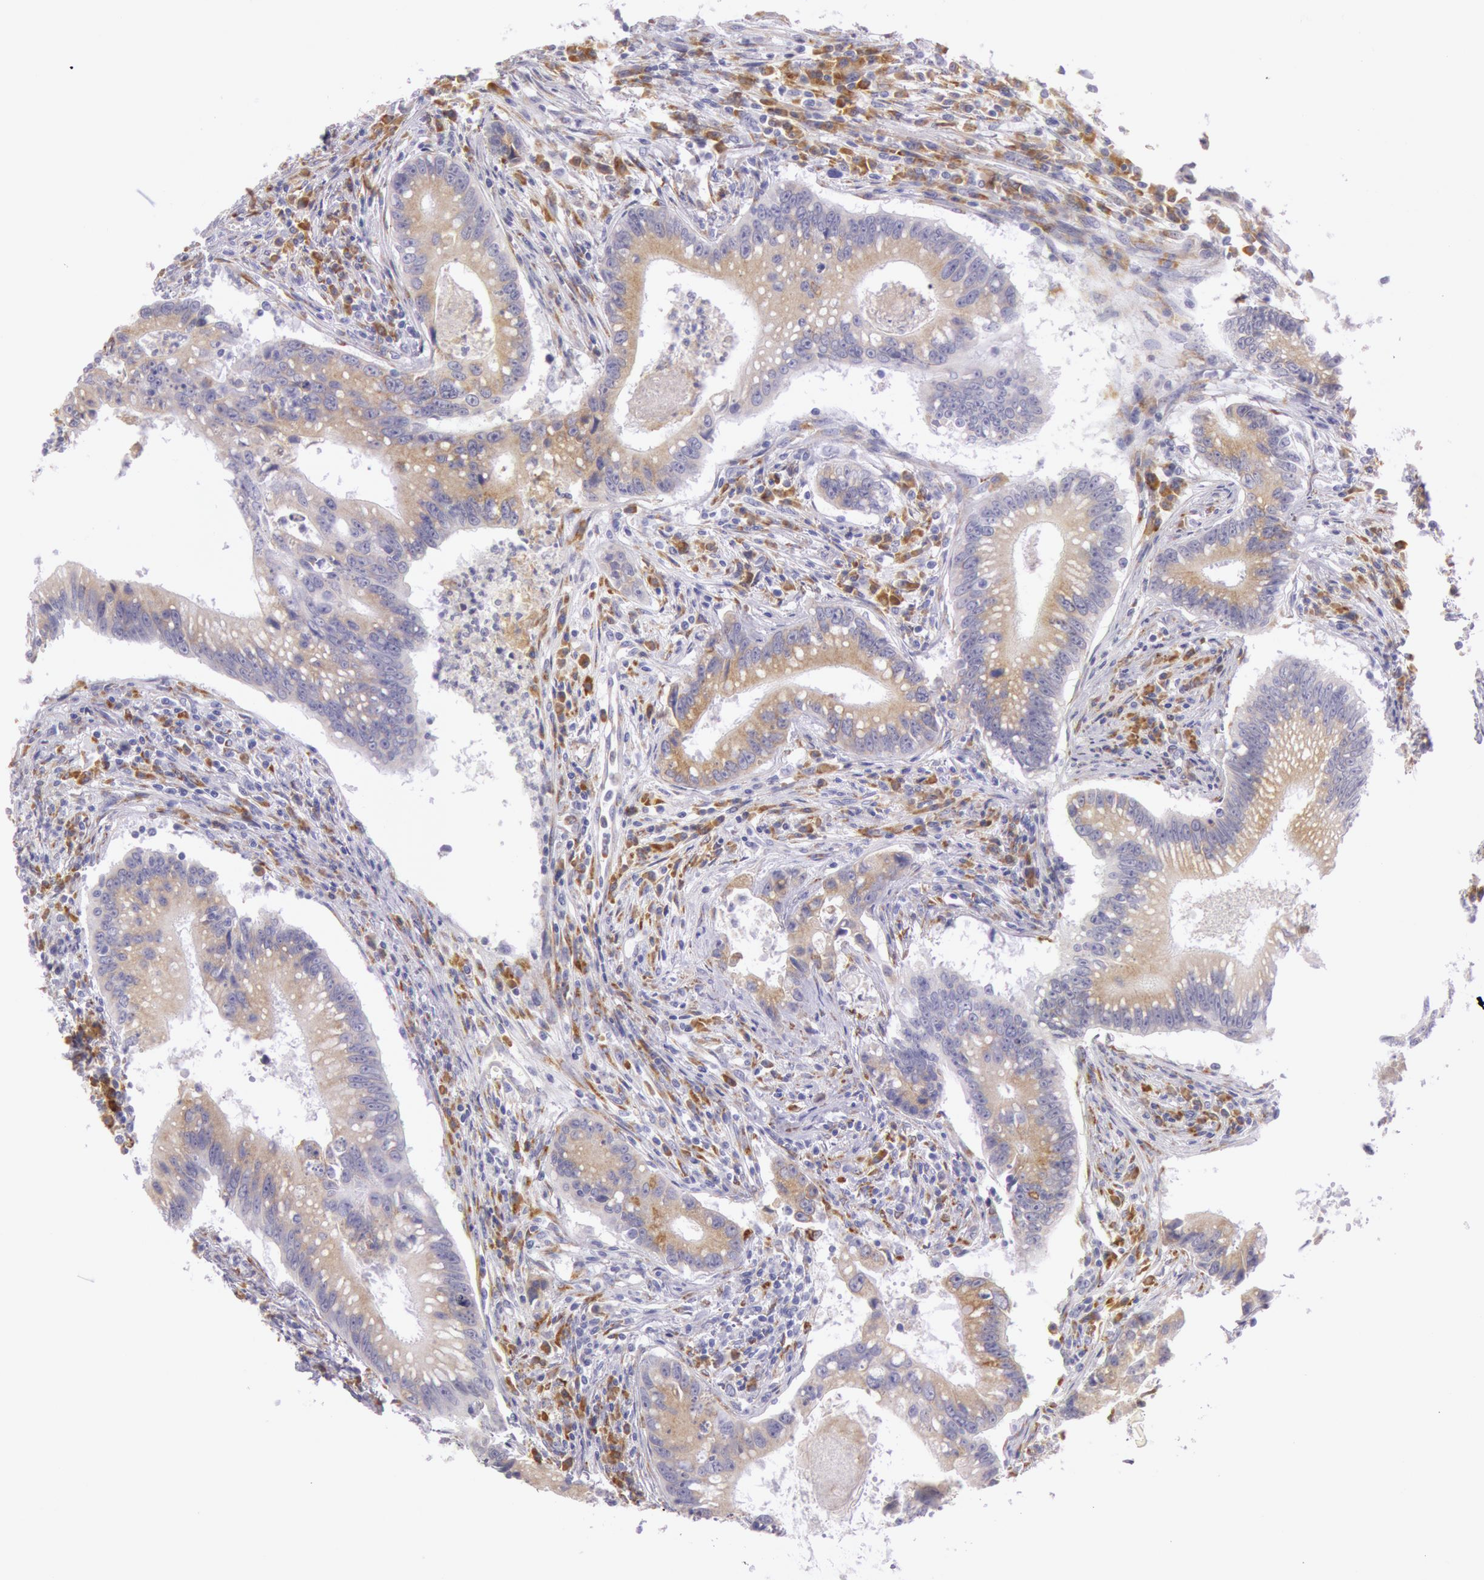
{"staining": {"intensity": "weak", "quantity": "25%-75%", "location": "cytoplasmic/membranous"}, "tissue": "colorectal cancer", "cell_type": "Tumor cells", "image_type": "cancer", "snomed": [{"axis": "morphology", "description": "Adenocarcinoma, NOS"}, {"axis": "topography", "description": "Rectum"}], "caption": "Weak cytoplasmic/membranous staining for a protein is appreciated in about 25%-75% of tumor cells of adenocarcinoma (colorectal) using immunohistochemistry.", "gene": "CIDEB", "patient": {"sex": "female", "age": 81}}